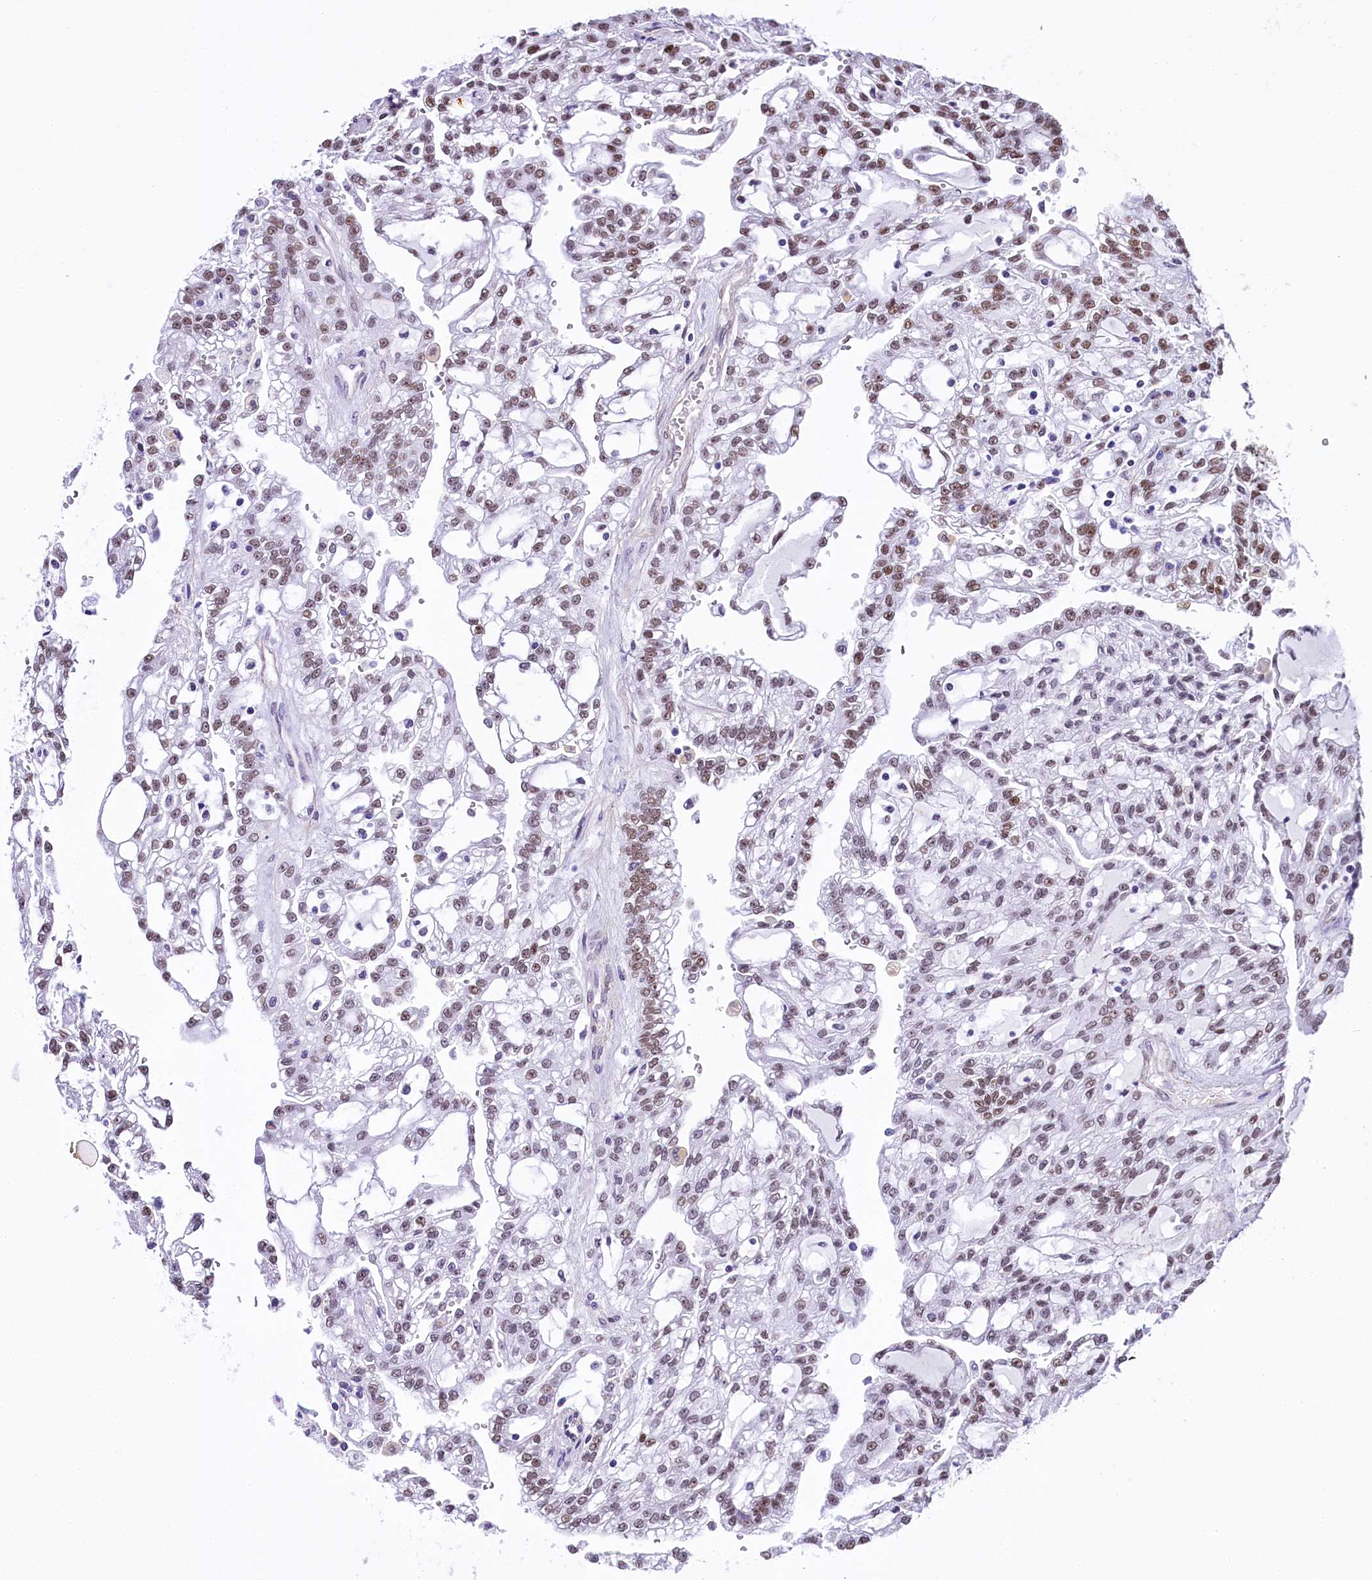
{"staining": {"intensity": "weak", "quantity": "25%-75%", "location": "nuclear"}, "tissue": "renal cancer", "cell_type": "Tumor cells", "image_type": "cancer", "snomed": [{"axis": "morphology", "description": "Adenocarcinoma, NOS"}, {"axis": "topography", "description": "Kidney"}], "caption": "Tumor cells display weak nuclear staining in approximately 25%-75% of cells in renal adenocarcinoma. The protein is stained brown, and the nuclei are stained in blue (DAB (3,3'-diaminobenzidine) IHC with brightfield microscopy, high magnification).", "gene": "SAMD10", "patient": {"sex": "male", "age": 63}}